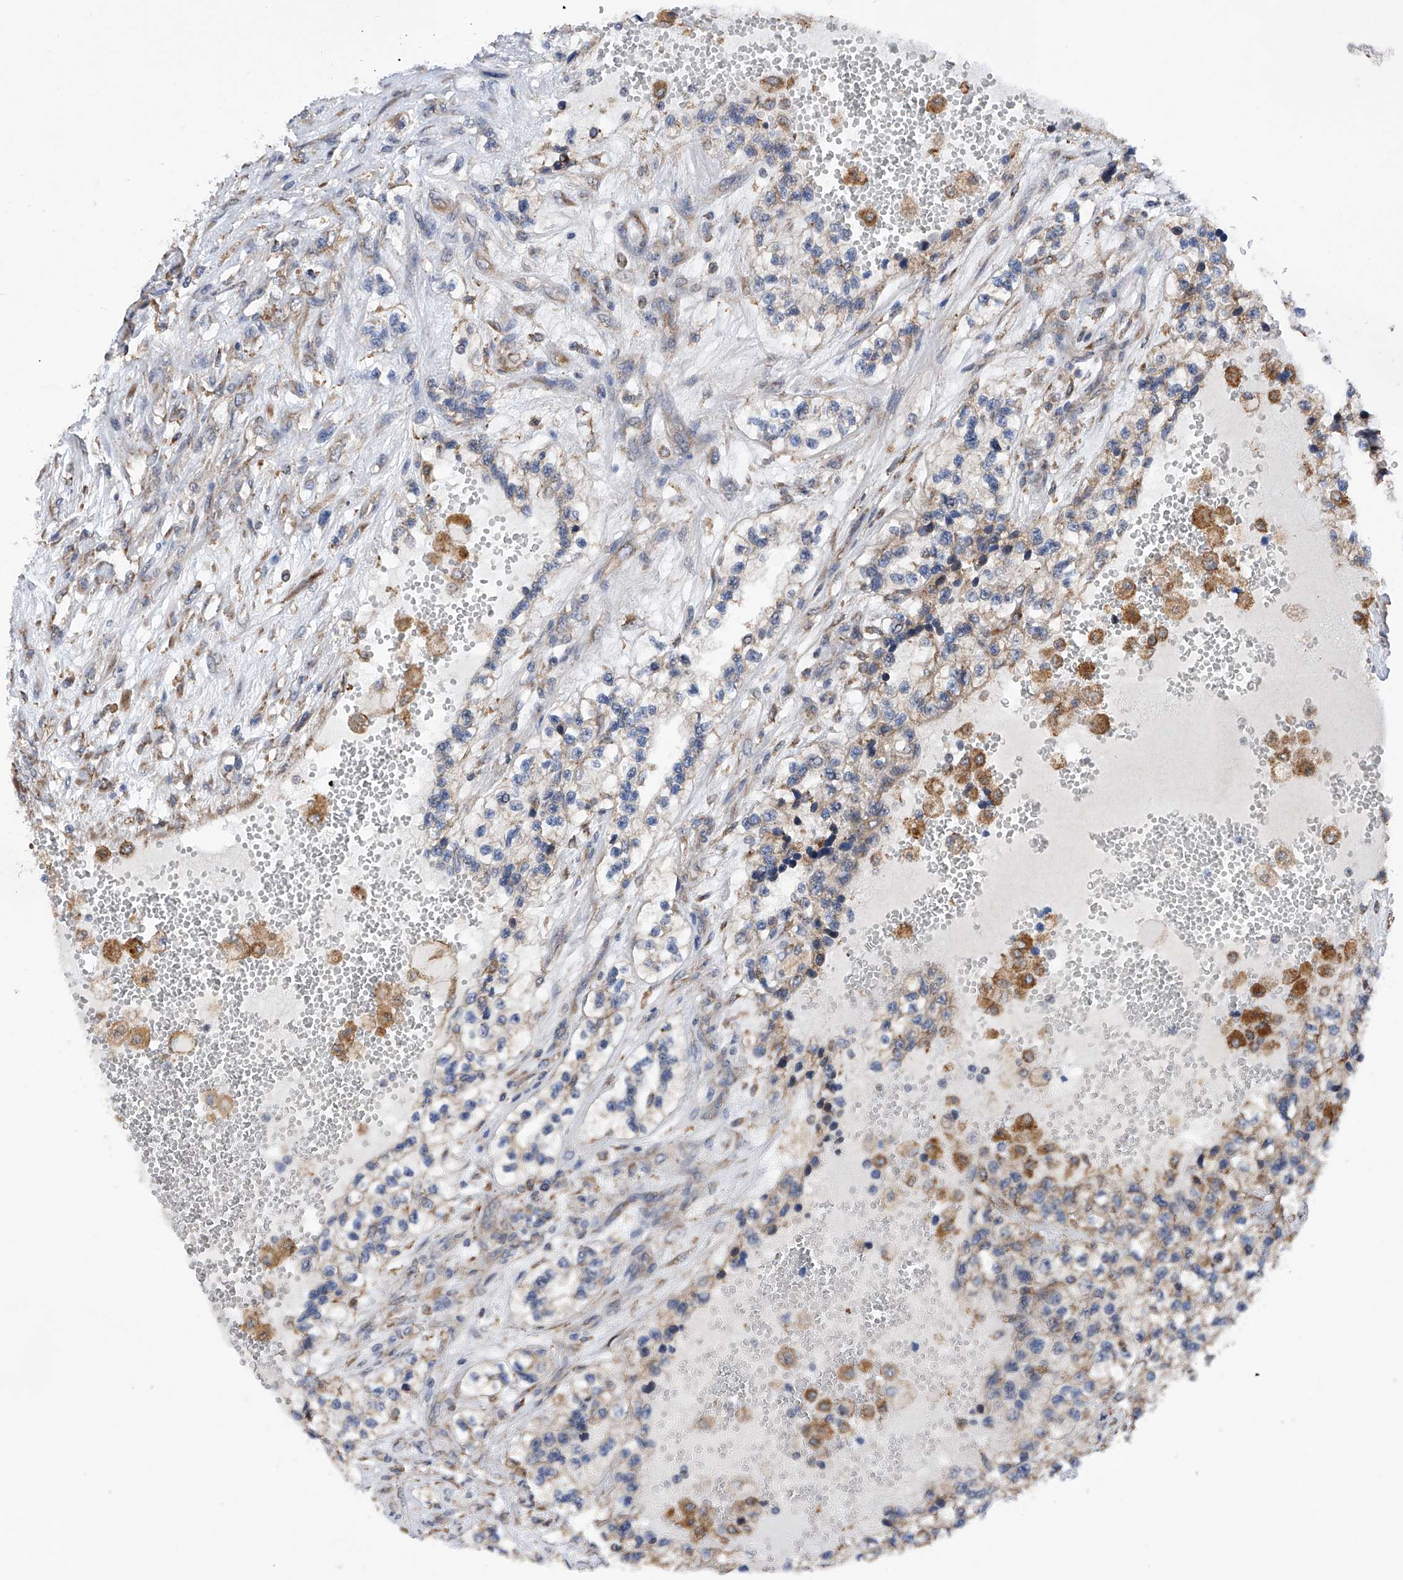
{"staining": {"intensity": "weak", "quantity": "25%-75%", "location": "cytoplasmic/membranous"}, "tissue": "renal cancer", "cell_type": "Tumor cells", "image_type": "cancer", "snomed": [{"axis": "morphology", "description": "Adenocarcinoma, NOS"}, {"axis": "topography", "description": "Kidney"}], "caption": "Immunohistochemical staining of human renal cancer displays low levels of weak cytoplasmic/membranous protein expression in approximately 25%-75% of tumor cells.", "gene": "DNAH8", "patient": {"sex": "female", "age": 57}}